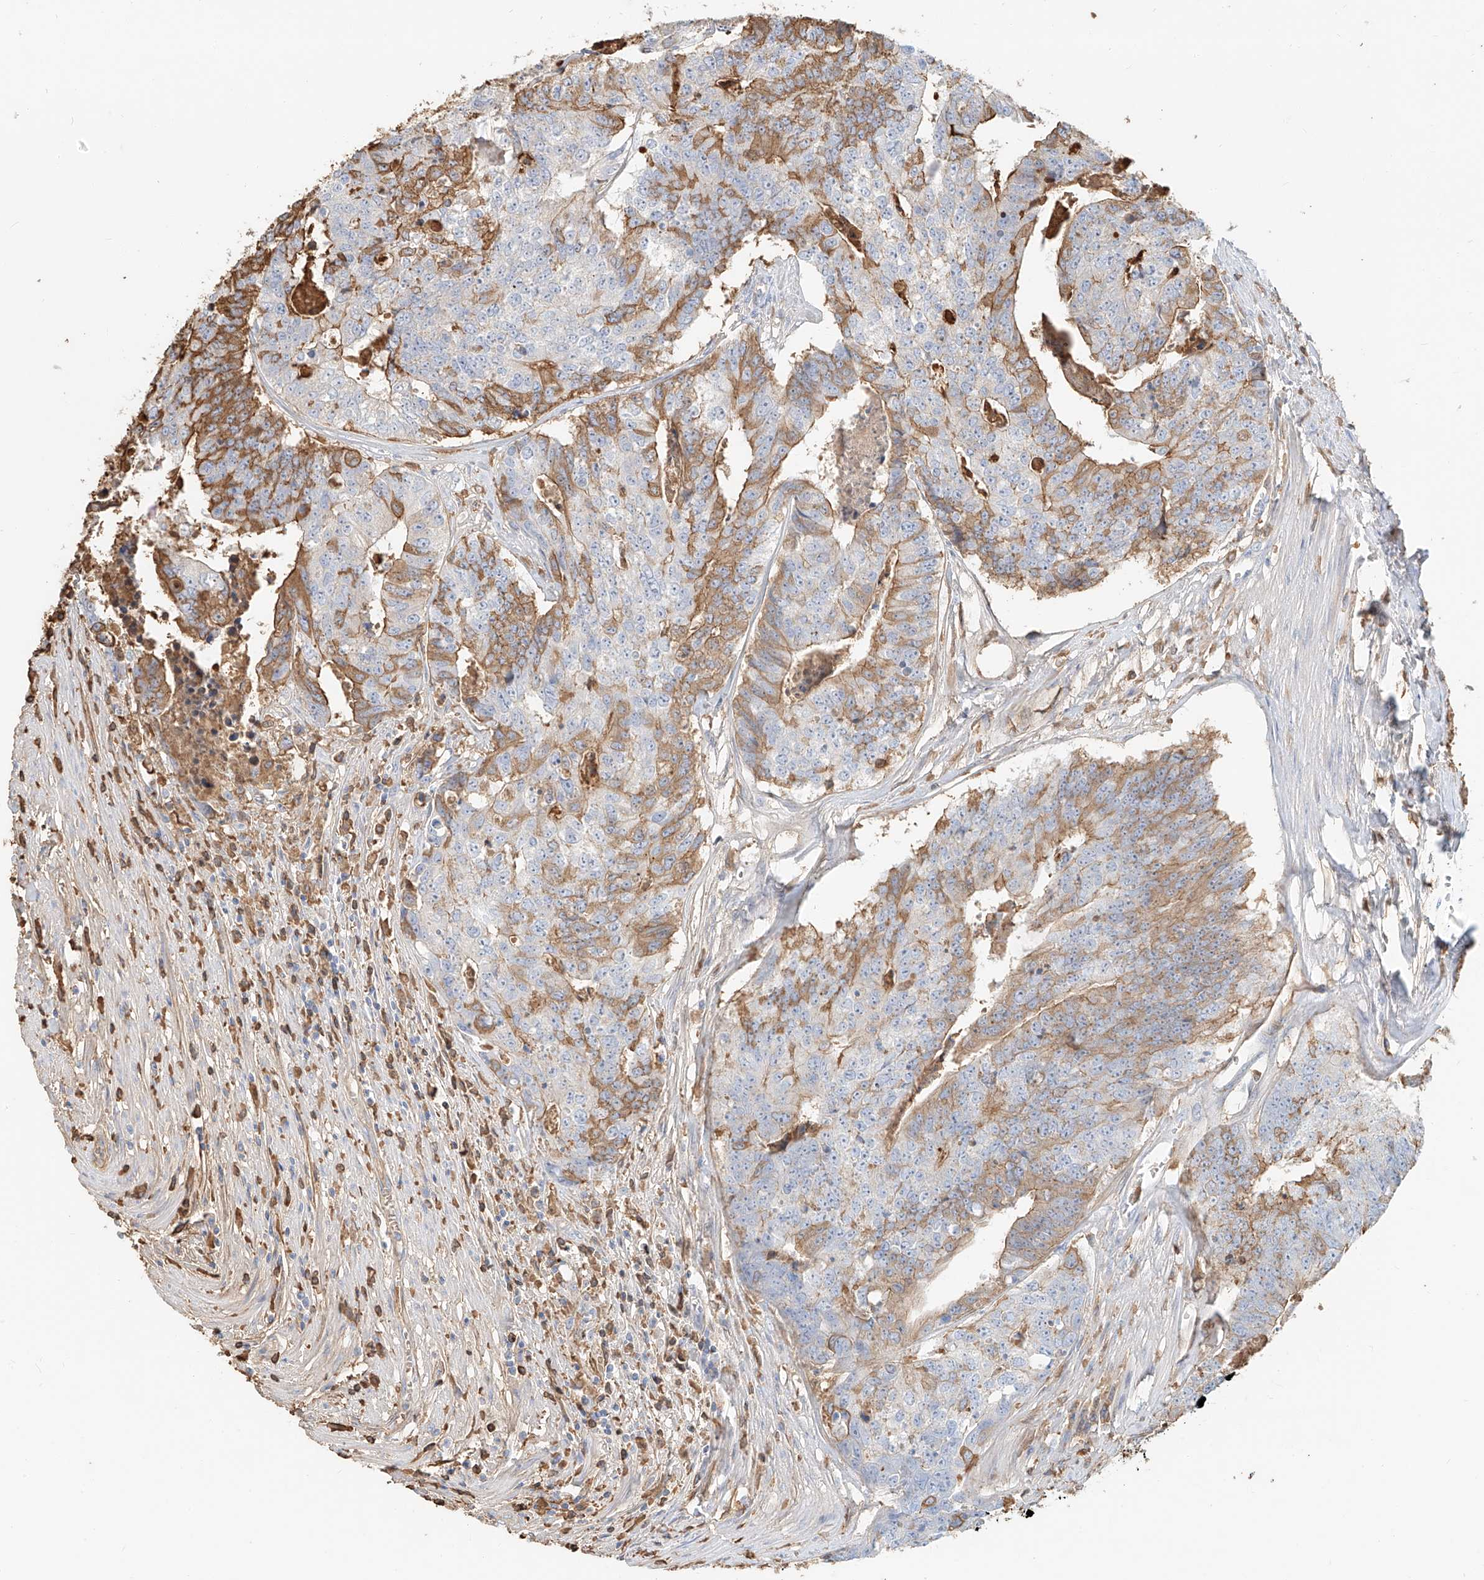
{"staining": {"intensity": "moderate", "quantity": "25%-75%", "location": "cytoplasmic/membranous"}, "tissue": "colorectal cancer", "cell_type": "Tumor cells", "image_type": "cancer", "snomed": [{"axis": "morphology", "description": "Adenocarcinoma, NOS"}, {"axis": "topography", "description": "Colon"}], "caption": "Moderate cytoplasmic/membranous protein expression is seen in approximately 25%-75% of tumor cells in colorectal cancer (adenocarcinoma). (DAB (3,3'-diaminobenzidine) = brown stain, brightfield microscopy at high magnification).", "gene": "ZFP30", "patient": {"sex": "female", "age": 67}}